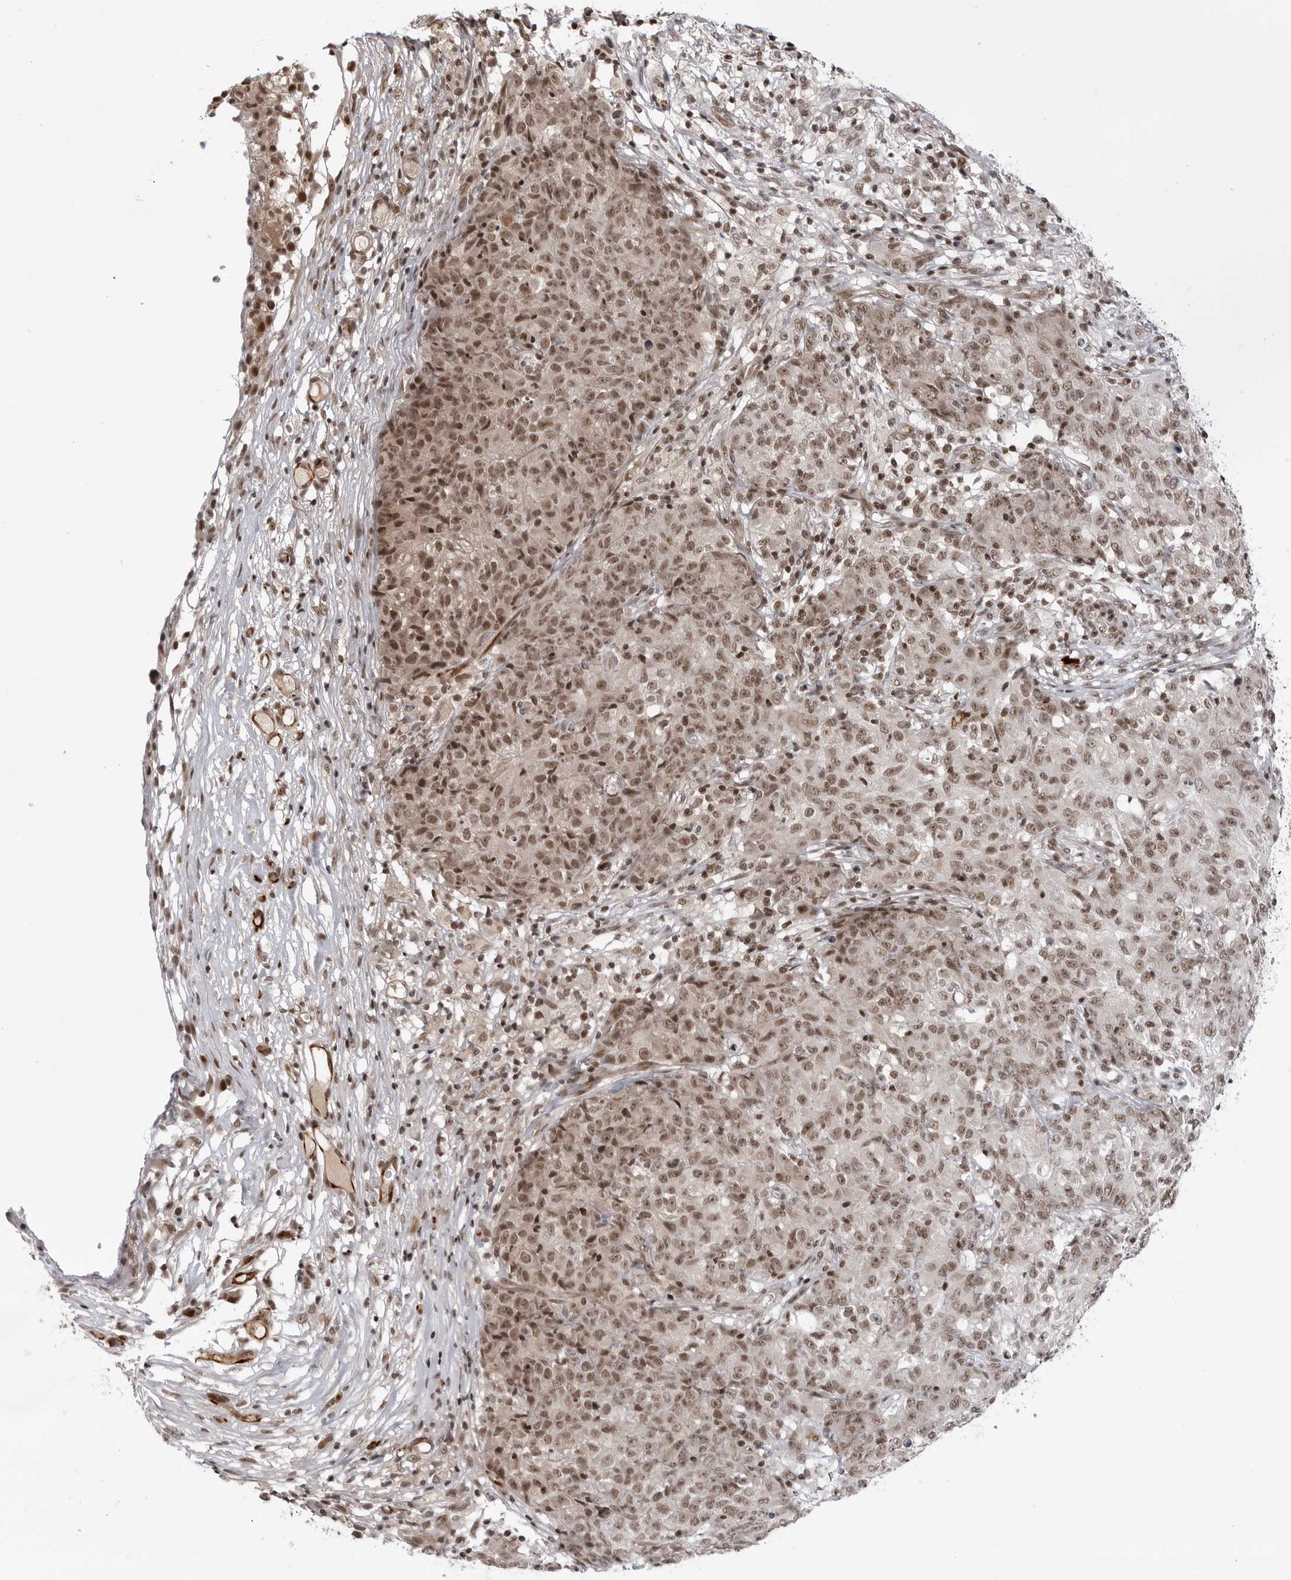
{"staining": {"intensity": "moderate", "quantity": ">75%", "location": "nuclear"}, "tissue": "ovarian cancer", "cell_type": "Tumor cells", "image_type": "cancer", "snomed": [{"axis": "morphology", "description": "Carcinoma, endometroid"}, {"axis": "topography", "description": "Ovary"}], "caption": "A brown stain highlights moderate nuclear positivity of a protein in endometroid carcinoma (ovarian) tumor cells.", "gene": "TRIM66", "patient": {"sex": "female", "age": 42}}